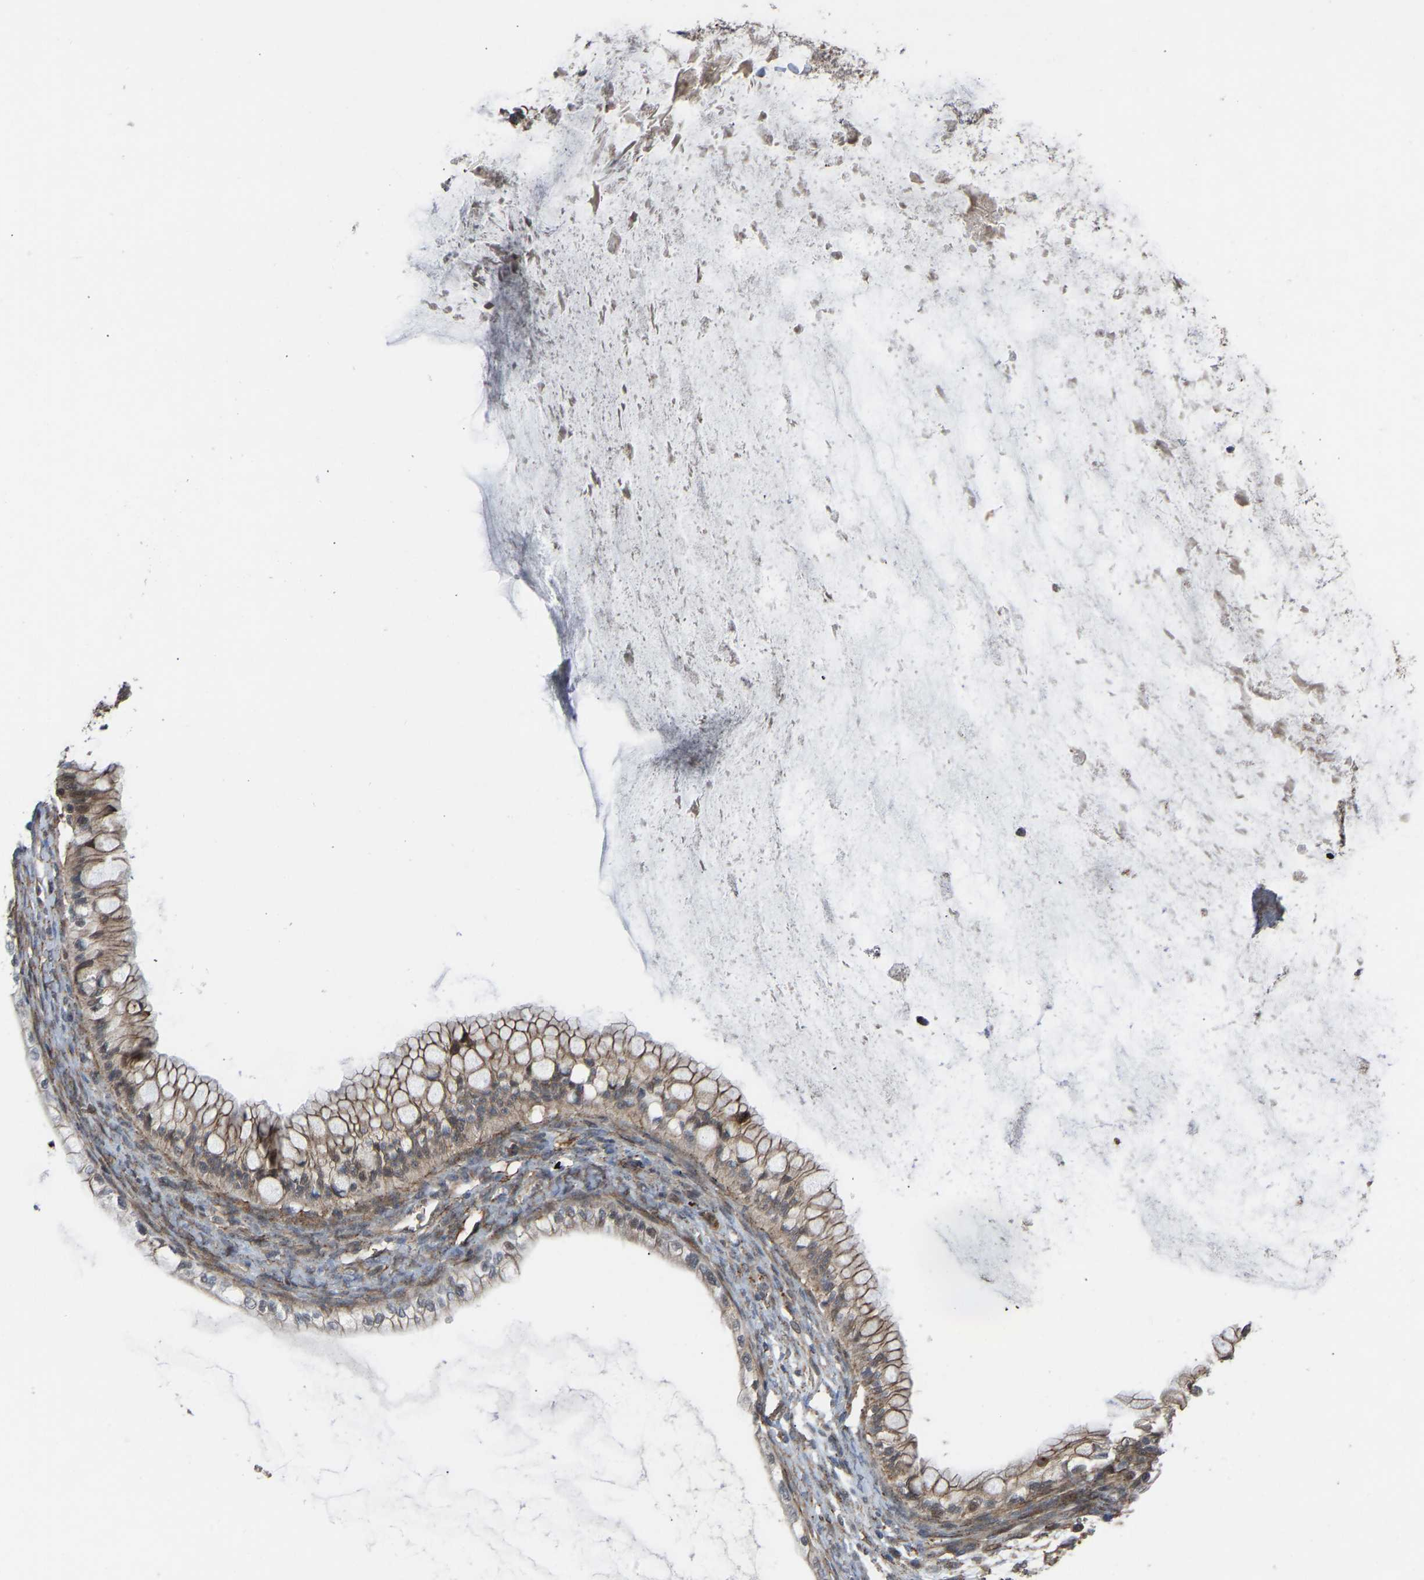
{"staining": {"intensity": "moderate", "quantity": ">75%", "location": "cytoplasmic/membranous,nuclear"}, "tissue": "ovarian cancer", "cell_type": "Tumor cells", "image_type": "cancer", "snomed": [{"axis": "morphology", "description": "Cystadenocarcinoma, mucinous, NOS"}, {"axis": "topography", "description": "Ovary"}], "caption": "The histopathology image reveals staining of ovarian cancer, revealing moderate cytoplasmic/membranous and nuclear protein staining (brown color) within tumor cells.", "gene": "CYP7B1", "patient": {"sex": "female", "age": 57}}